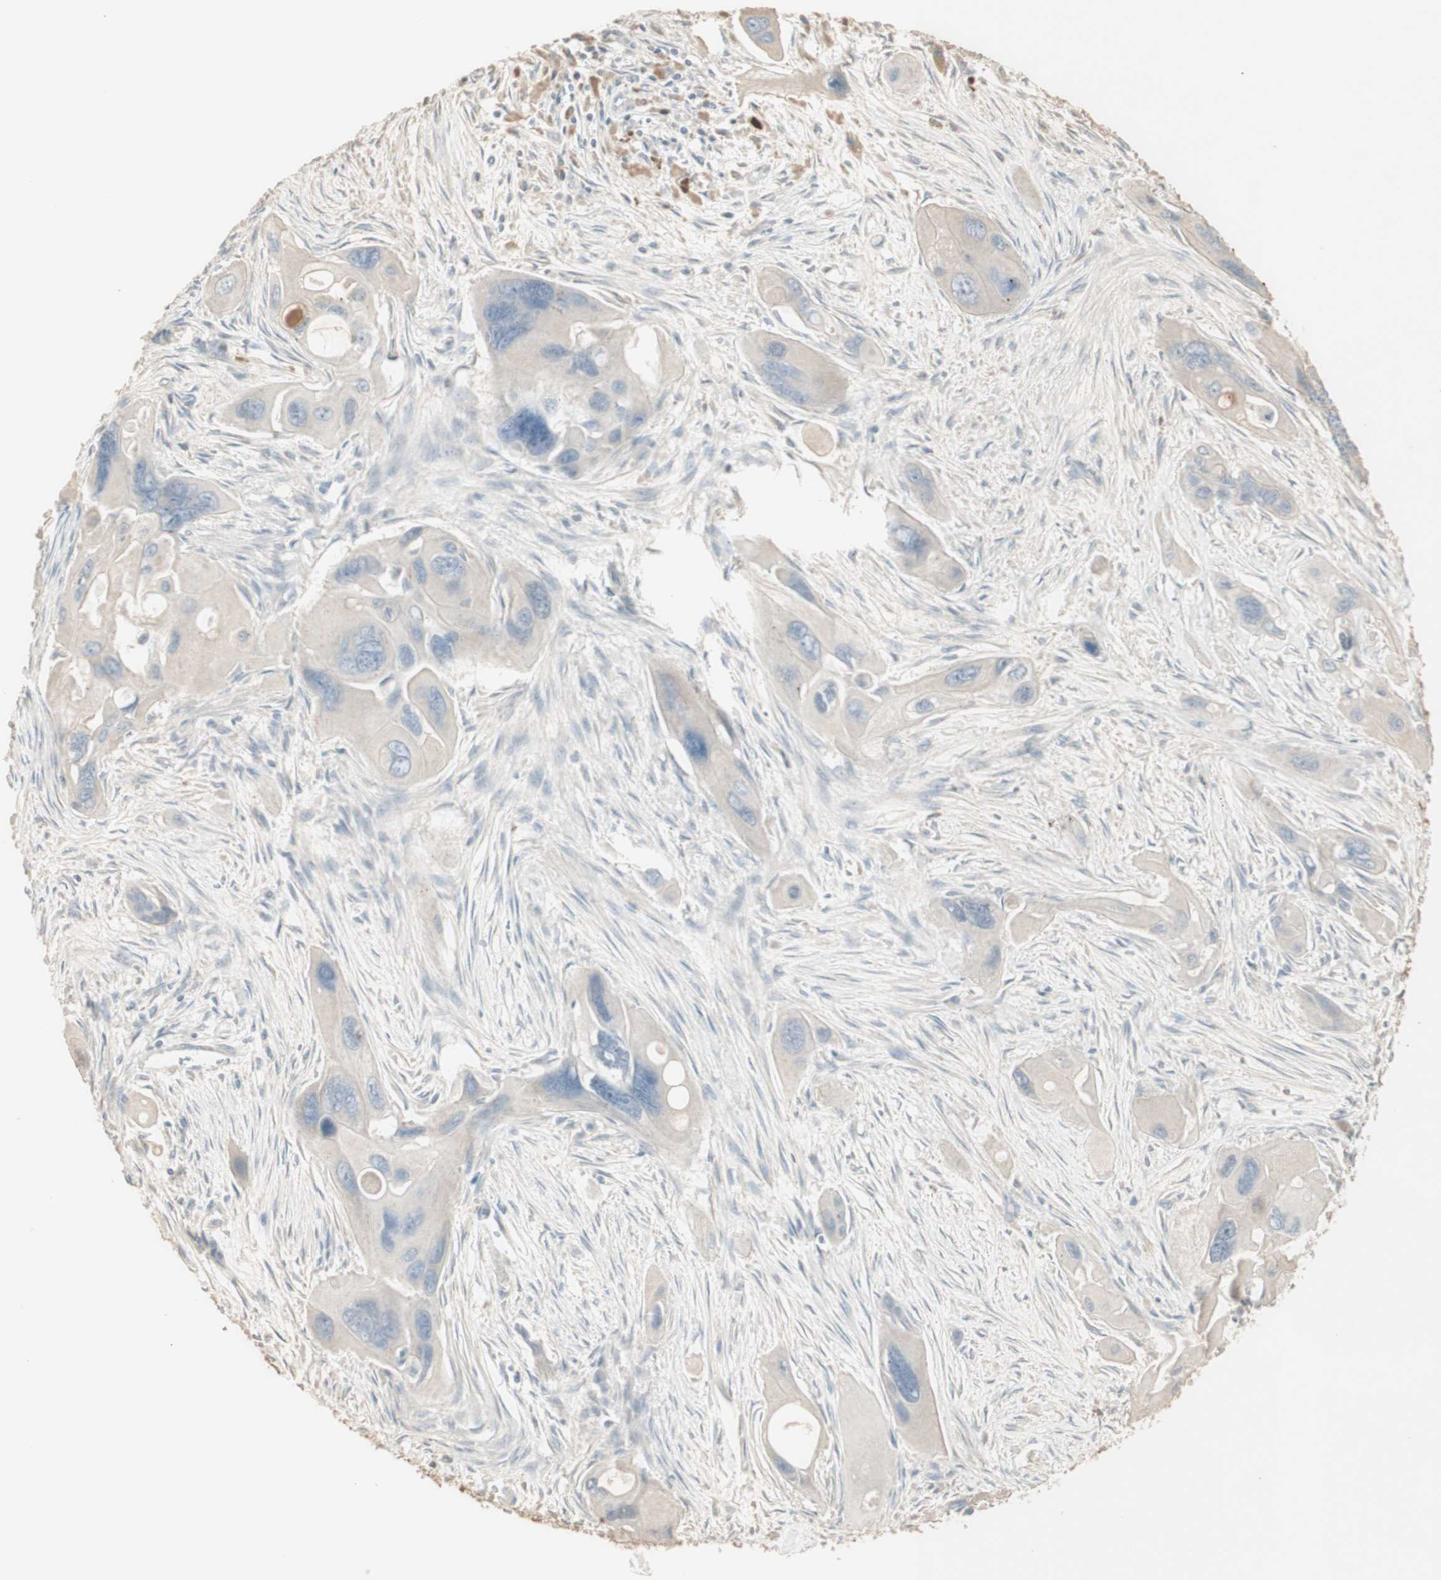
{"staining": {"intensity": "negative", "quantity": "none", "location": "none"}, "tissue": "pancreatic cancer", "cell_type": "Tumor cells", "image_type": "cancer", "snomed": [{"axis": "morphology", "description": "Adenocarcinoma, NOS"}, {"axis": "topography", "description": "Pancreas"}], "caption": "Tumor cells are negative for brown protein staining in pancreatic cancer.", "gene": "IFNG", "patient": {"sex": "male", "age": 73}}